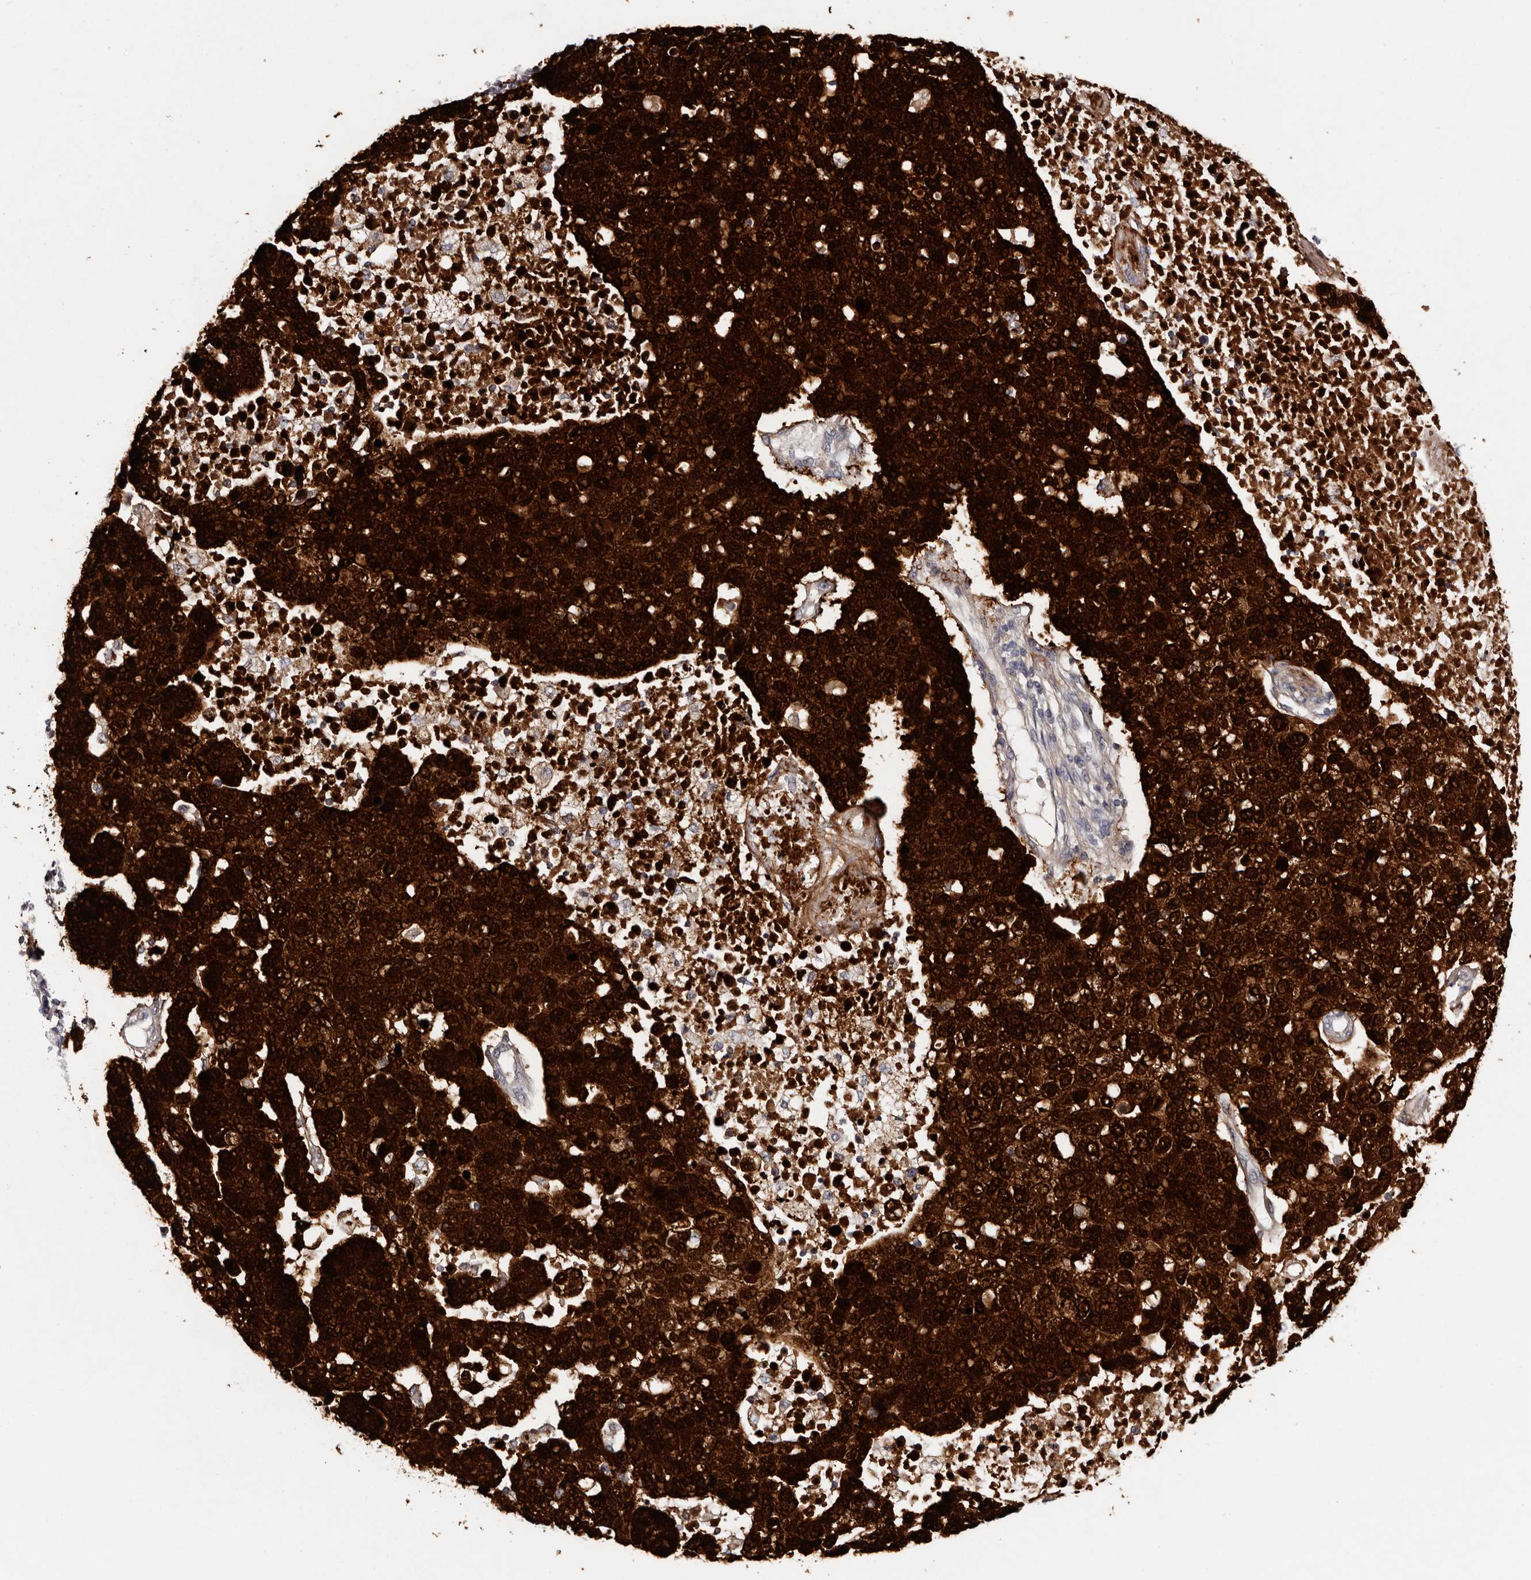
{"staining": {"intensity": "strong", "quantity": ">75%", "location": "cytoplasmic/membranous"}, "tissue": "pancreatic cancer", "cell_type": "Tumor cells", "image_type": "cancer", "snomed": [{"axis": "morphology", "description": "Adenocarcinoma, NOS"}, {"axis": "topography", "description": "Pancreas"}], "caption": "Pancreatic cancer stained with DAB (3,3'-diaminobenzidine) IHC reveals high levels of strong cytoplasmic/membranous positivity in approximately >75% of tumor cells.", "gene": "LANCL2", "patient": {"sex": "female", "age": 61}}